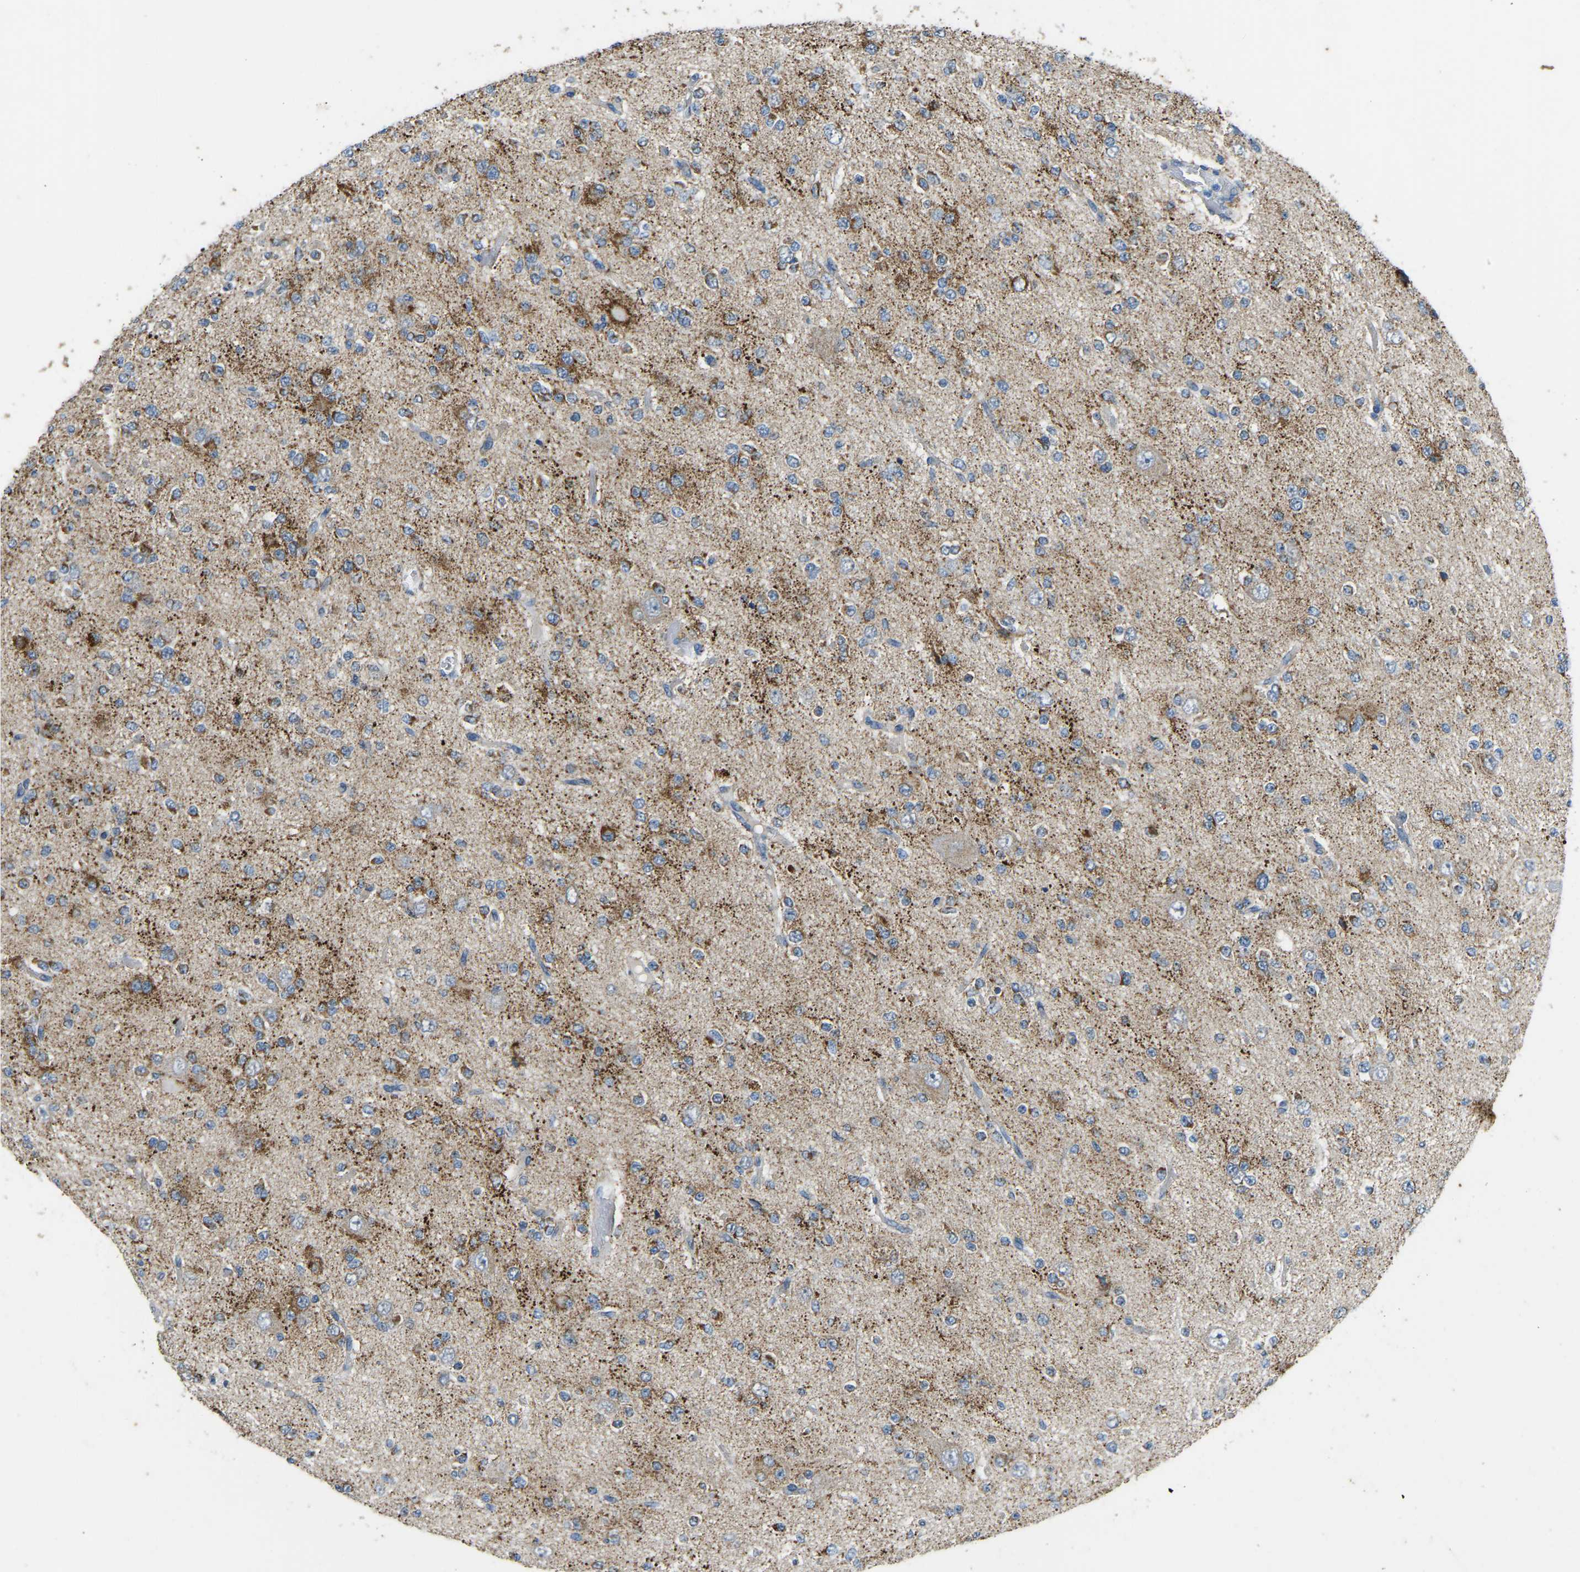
{"staining": {"intensity": "moderate", "quantity": "25%-75%", "location": "cytoplasmic/membranous"}, "tissue": "glioma", "cell_type": "Tumor cells", "image_type": "cancer", "snomed": [{"axis": "morphology", "description": "Glioma, malignant, Low grade"}, {"axis": "topography", "description": "Brain"}], "caption": "IHC photomicrograph of malignant glioma (low-grade) stained for a protein (brown), which demonstrates medium levels of moderate cytoplasmic/membranous positivity in about 25%-75% of tumor cells.", "gene": "ZNF200", "patient": {"sex": "male", "age": 38}}